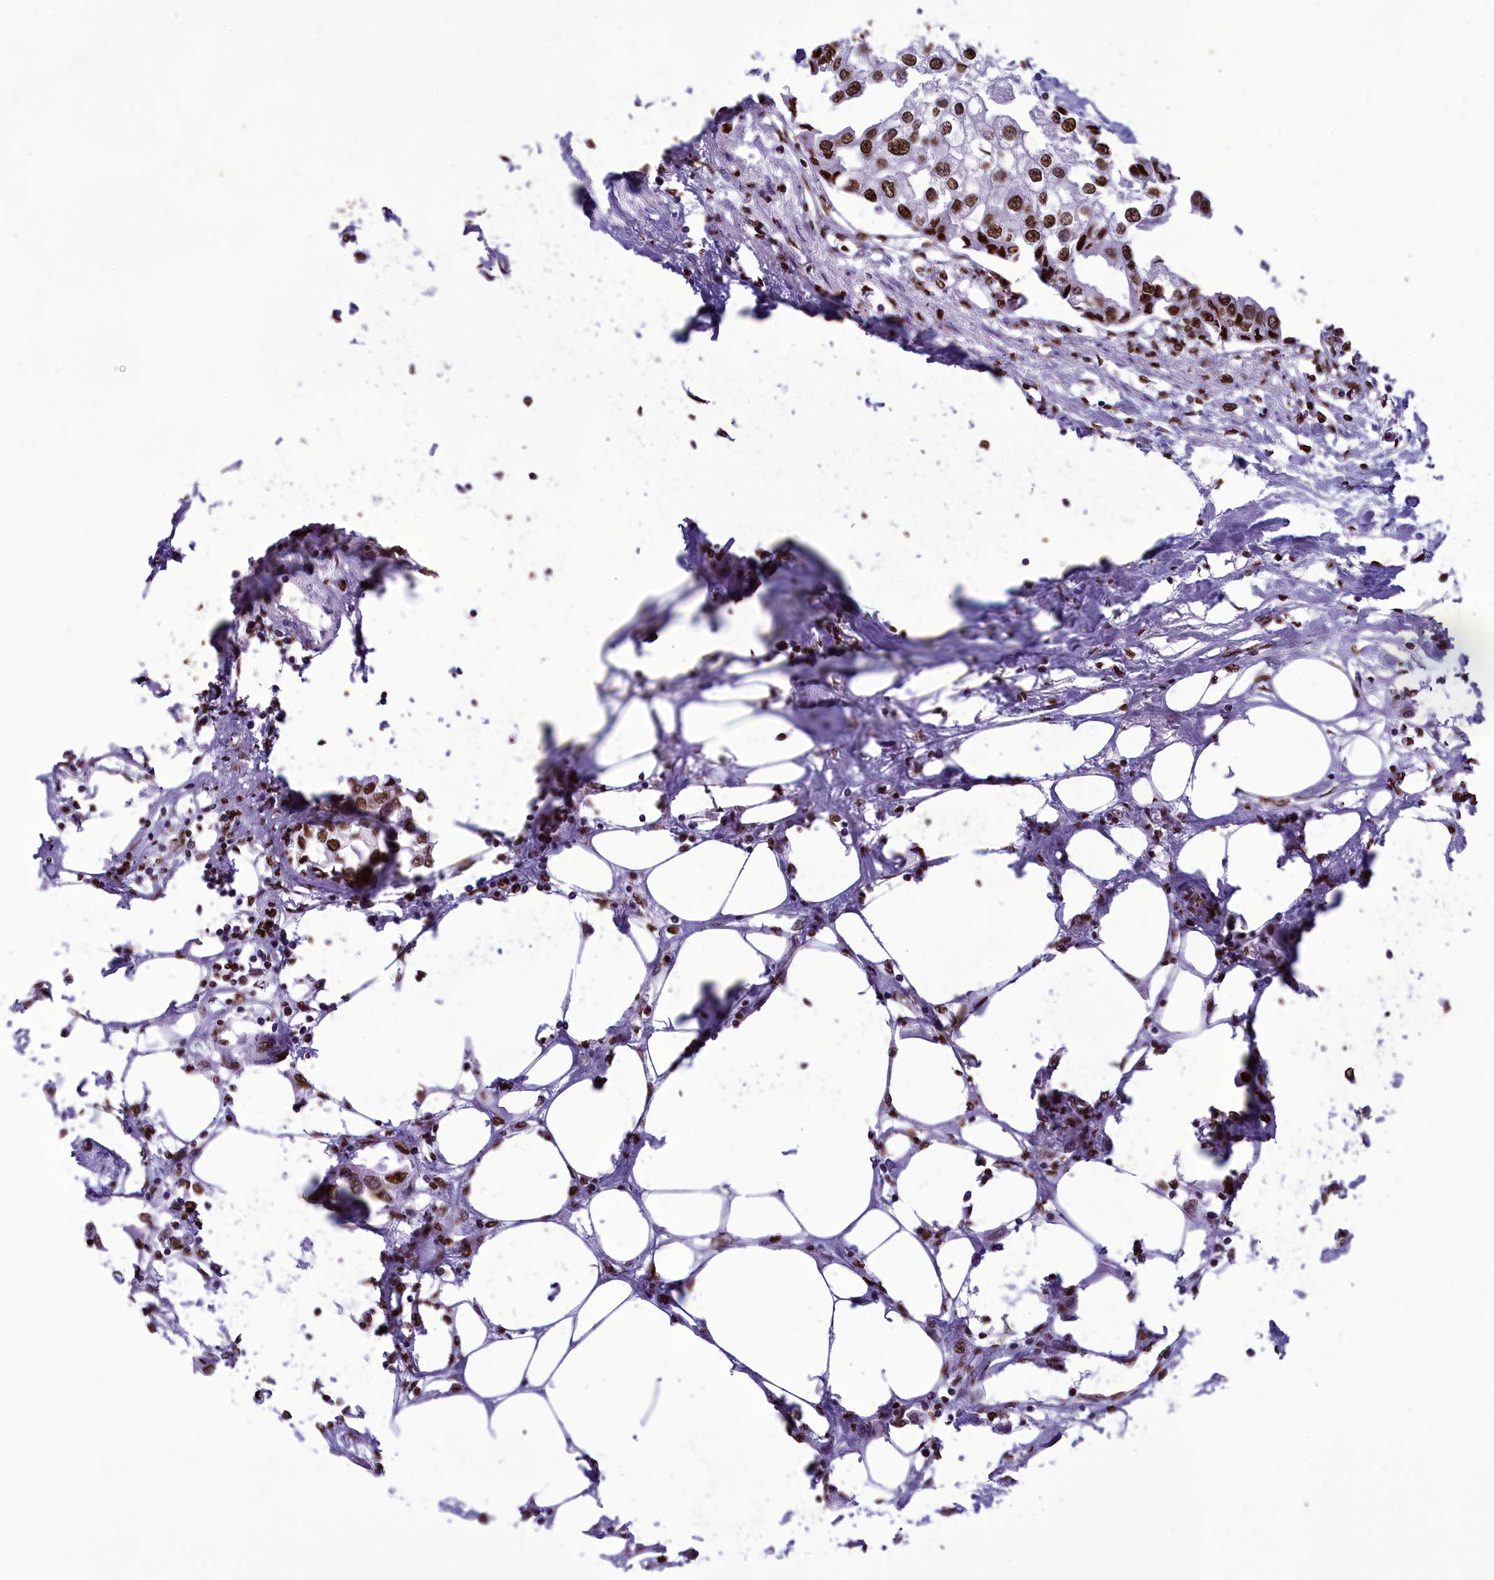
{"staining": {"intensity": "strong", "quantity": ">75%", "location": "nuclear"}, "tissue": "urothelial cancer", "cell_type": "Tumor cells", "image_type": "cancer", "snomed": [{"axis": "morphology", "description": "Urothelial carcinoma, High grade"}, {"axis": "topography", "description": "Urinary bladder"}], "caption": "The image shows immunohistochemical staining of urothelial cancer. There is strong nuclear expression is appreciated in about >75% of tumor cells.", "gene": "AKAP17A", "patient": {"sex": "male", "age": 64}}